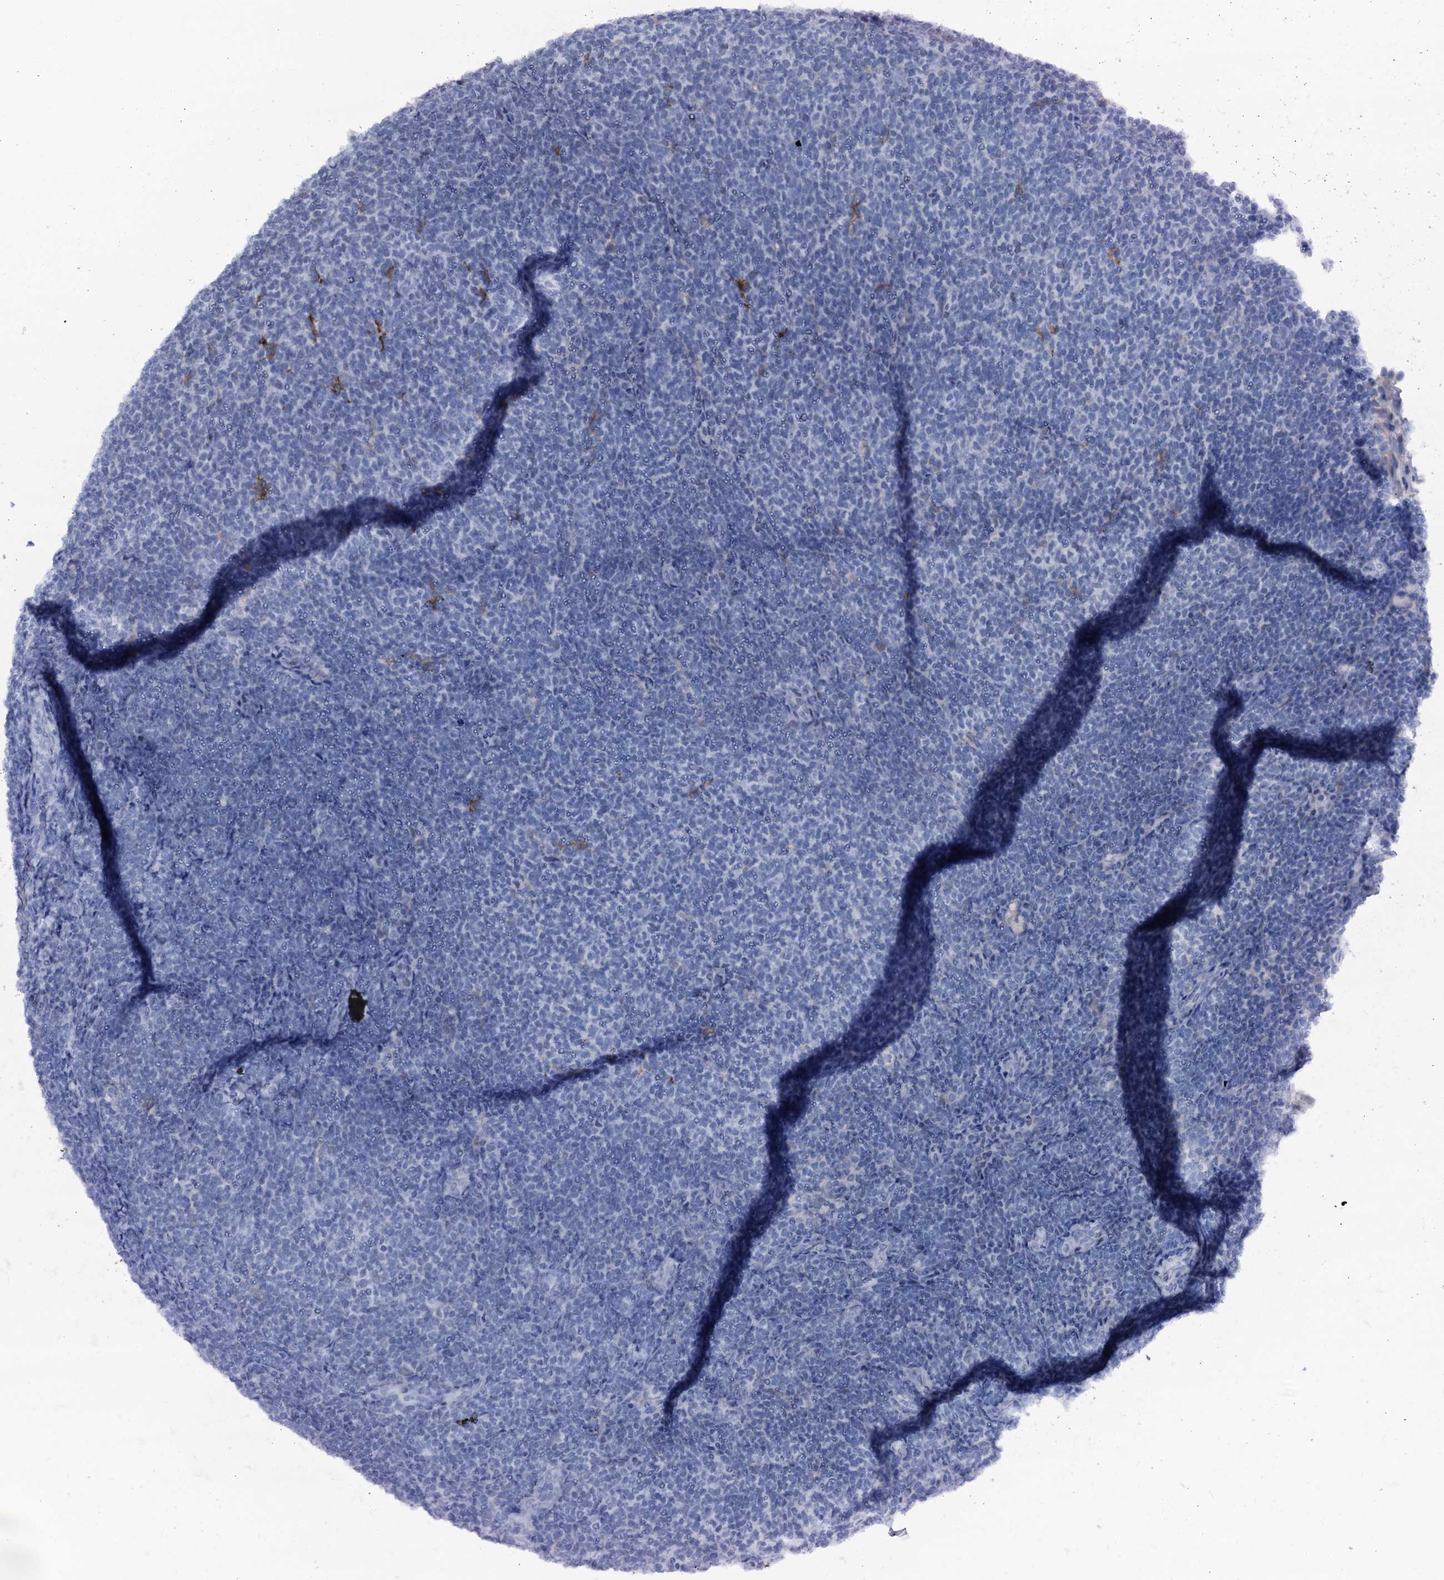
{"staining": {"intensity": "negative", "quantity": "none", "location": "none"}, "tissue": "lymphoma", "cell_type": "Tumor cells", "image_type": "cancer", "snomed": [{"axis": "morphology", "description": "Malignant lymphoma, non-Hodgkin's type, Low grade"}, {"axis": "topography", "description": "Lymph node"}], "caption": "A histopathology image of human low-grade malignant lymphoma, non-Hodgkin's type is negative for staining in tumor cells. The staining was performed using DAB to visualize the protein expression in brown, while the nuclei were stained in blue with hematoxylin (Magnification: 20x).", "gene": "SLC4A7", "patient": {"sex": "male", "age": 66}}